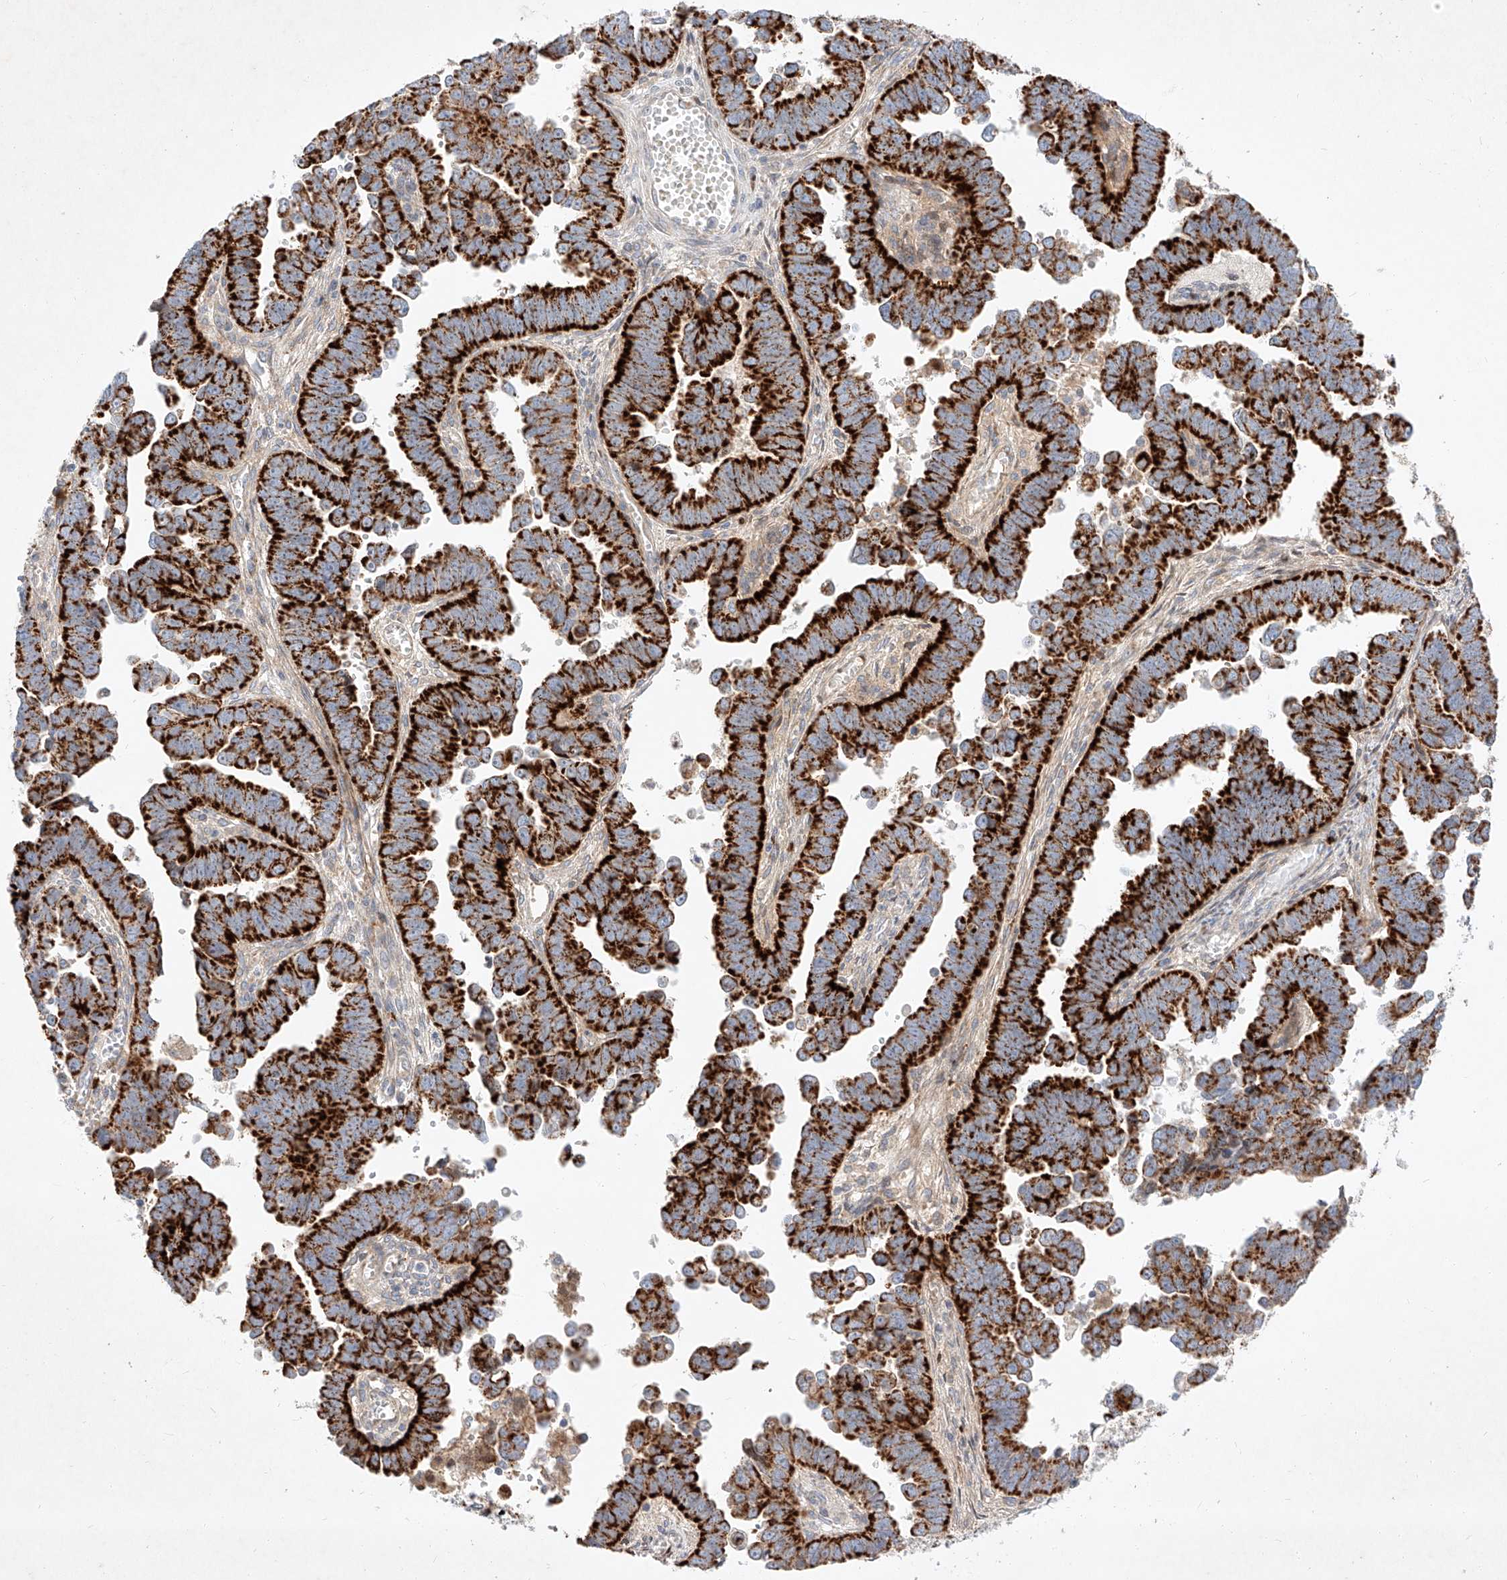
{"staining": {"intensity": "strong", "quantity": ">75%", "location": "cytoplasmic/membranous"}, "tissue": "endometrial cancer", "cell_type": "Tumor cells", "image_type": "cancer", "snomed": [{"axis": "morphology", "description": "Adenocarcinoma, NOS"}, {"axis": "topography", "description": "Endometrium"}], "caption": "The histopathology image displays staining of endometrial cancer, revealing strong cytoplasmic/membranous protein expression (brown color) within tumor cells.", "gene": "OSGEPL1", "patient": {"sex": "female", "age": 75}}